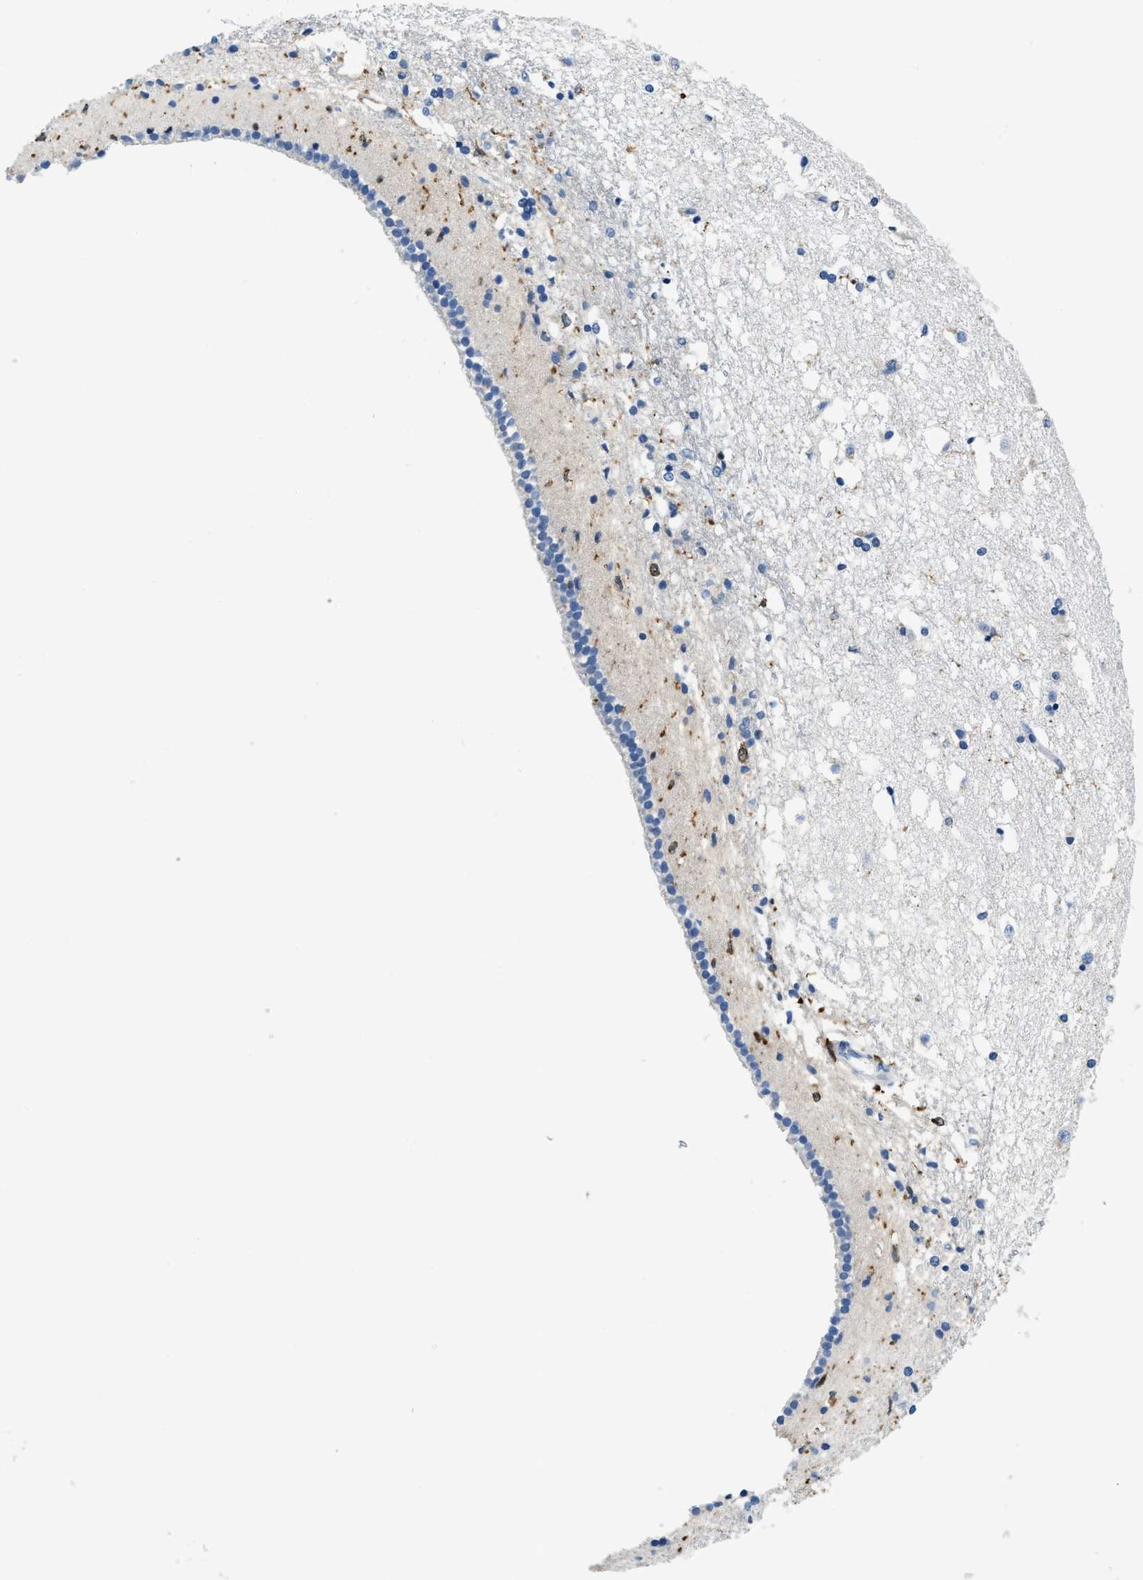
{"staining": {"intensity": "moderate", "quantity": "<25%", "location": "cytoplasmic/membranous,nuclear"}, "tissue": "caudate", "cell_type": "Glial cells", "image_type": "normal", "snomed": [{"axis": "morphology", "description": "Normal tissue, NOS"}, {"axis": "topography", "description": "Lateral ventricle wall"}], "caption": "High-power microscopy captured an immunohistochemistry (IHC) micrograph of unremarkable caudate, revealing moderate cytoplasmic/membranous,nuclear expression in about <25% of glial cells. (IHC, brightfield microscopy, high magnification).", "gene": "CAPG", "patient": {"sex": "male", "age": 45}}